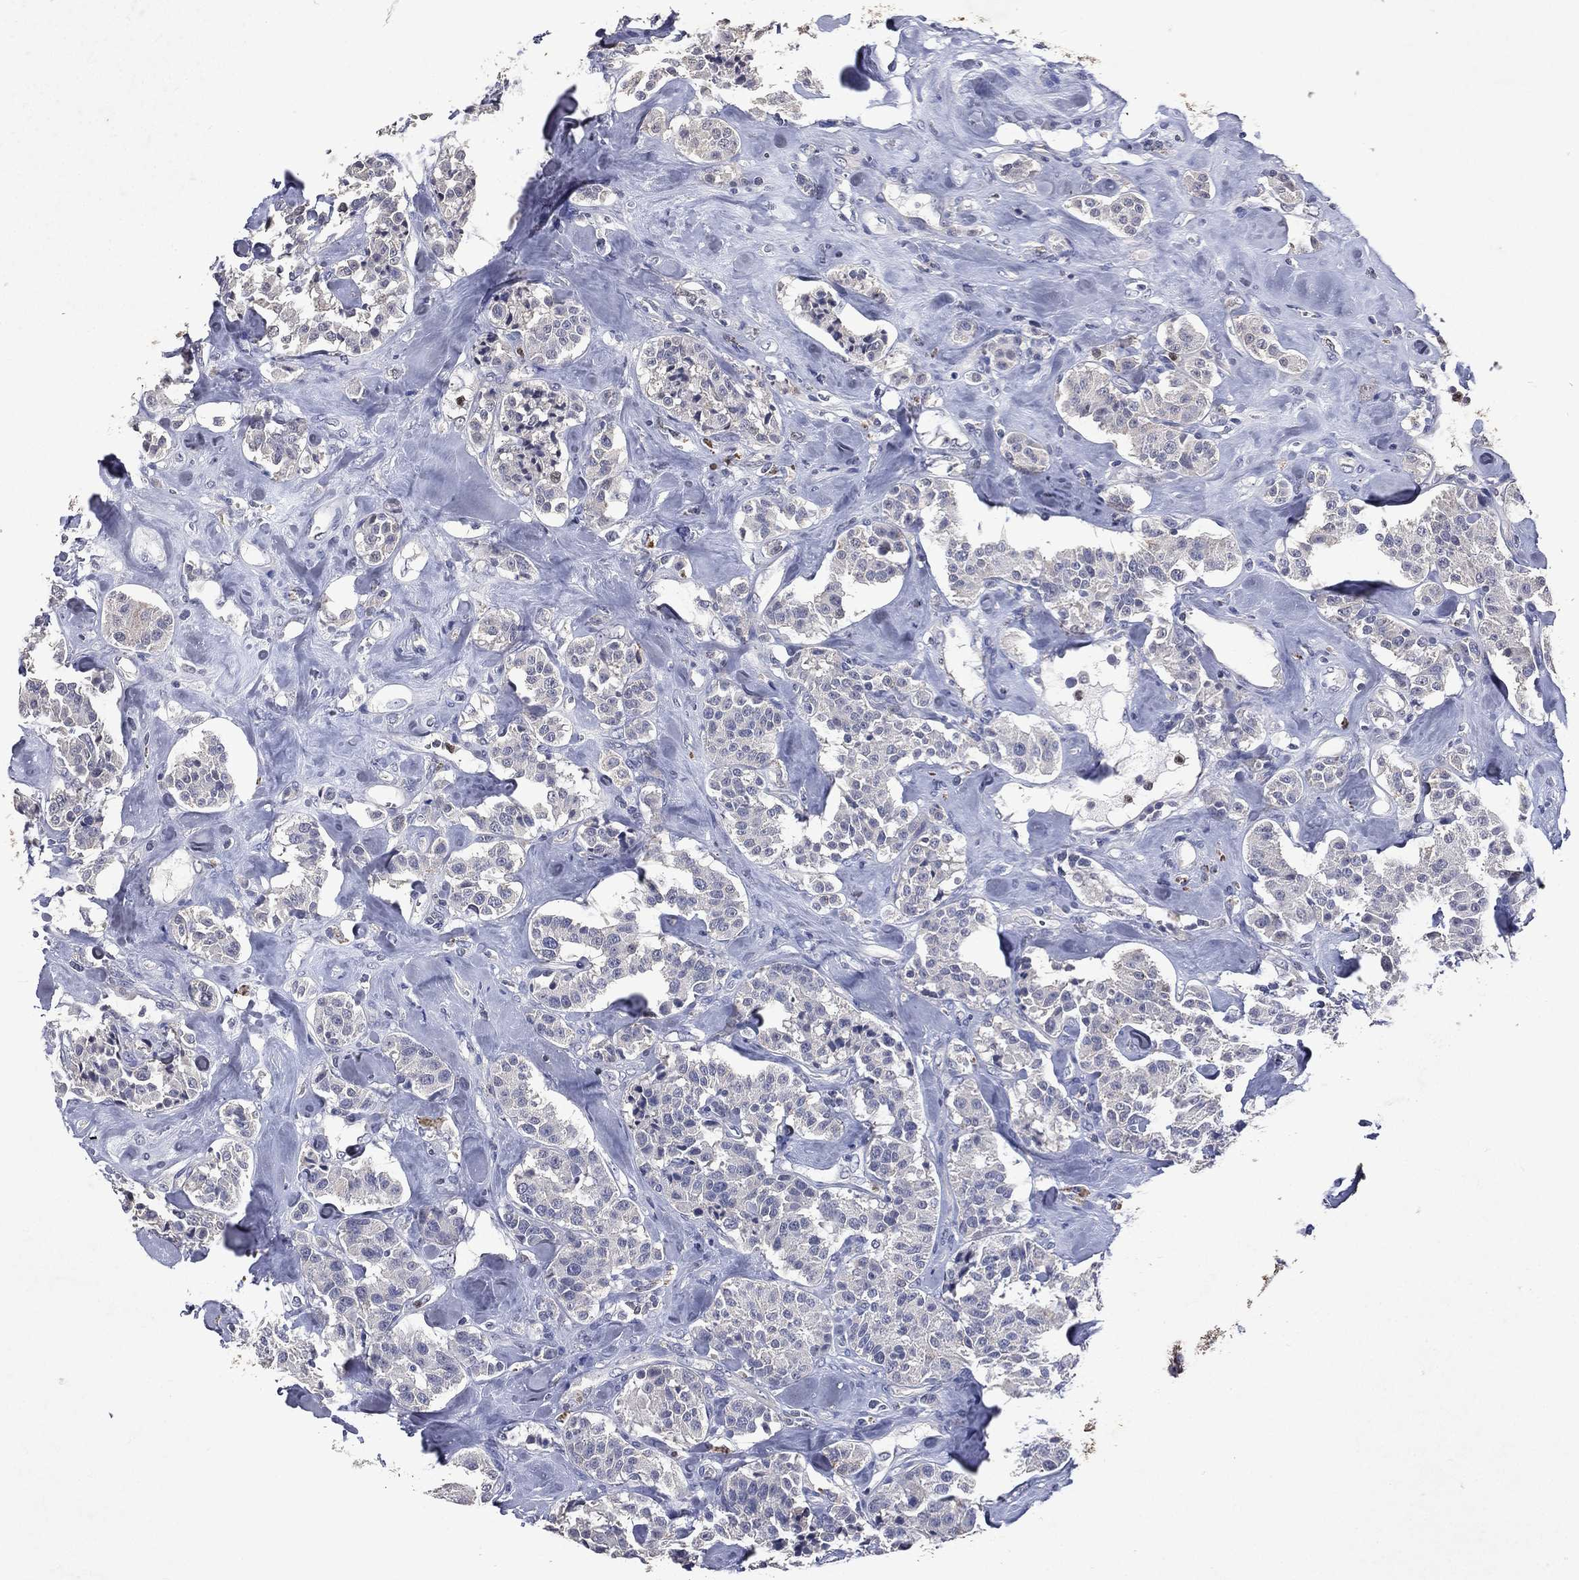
{"staining": {"intensity": "negative", "quantity": "none", "location": "none"}, "tissue": "carcinoid", "cell_type": "Tumor cells", "image_type": "cancer", "snomed": [{"axis": "morphology", "description": "Carcinoid, malignant, NOS"}, {"axis": "topography", "description": "Pancreas"}], "caption": "Carcinoid (malignant) was stained to show a protein in brown. There is no significant expression in tumor cells.", "gene": "SLC34A2", "patient": {"sex": "male", "age": 41}}